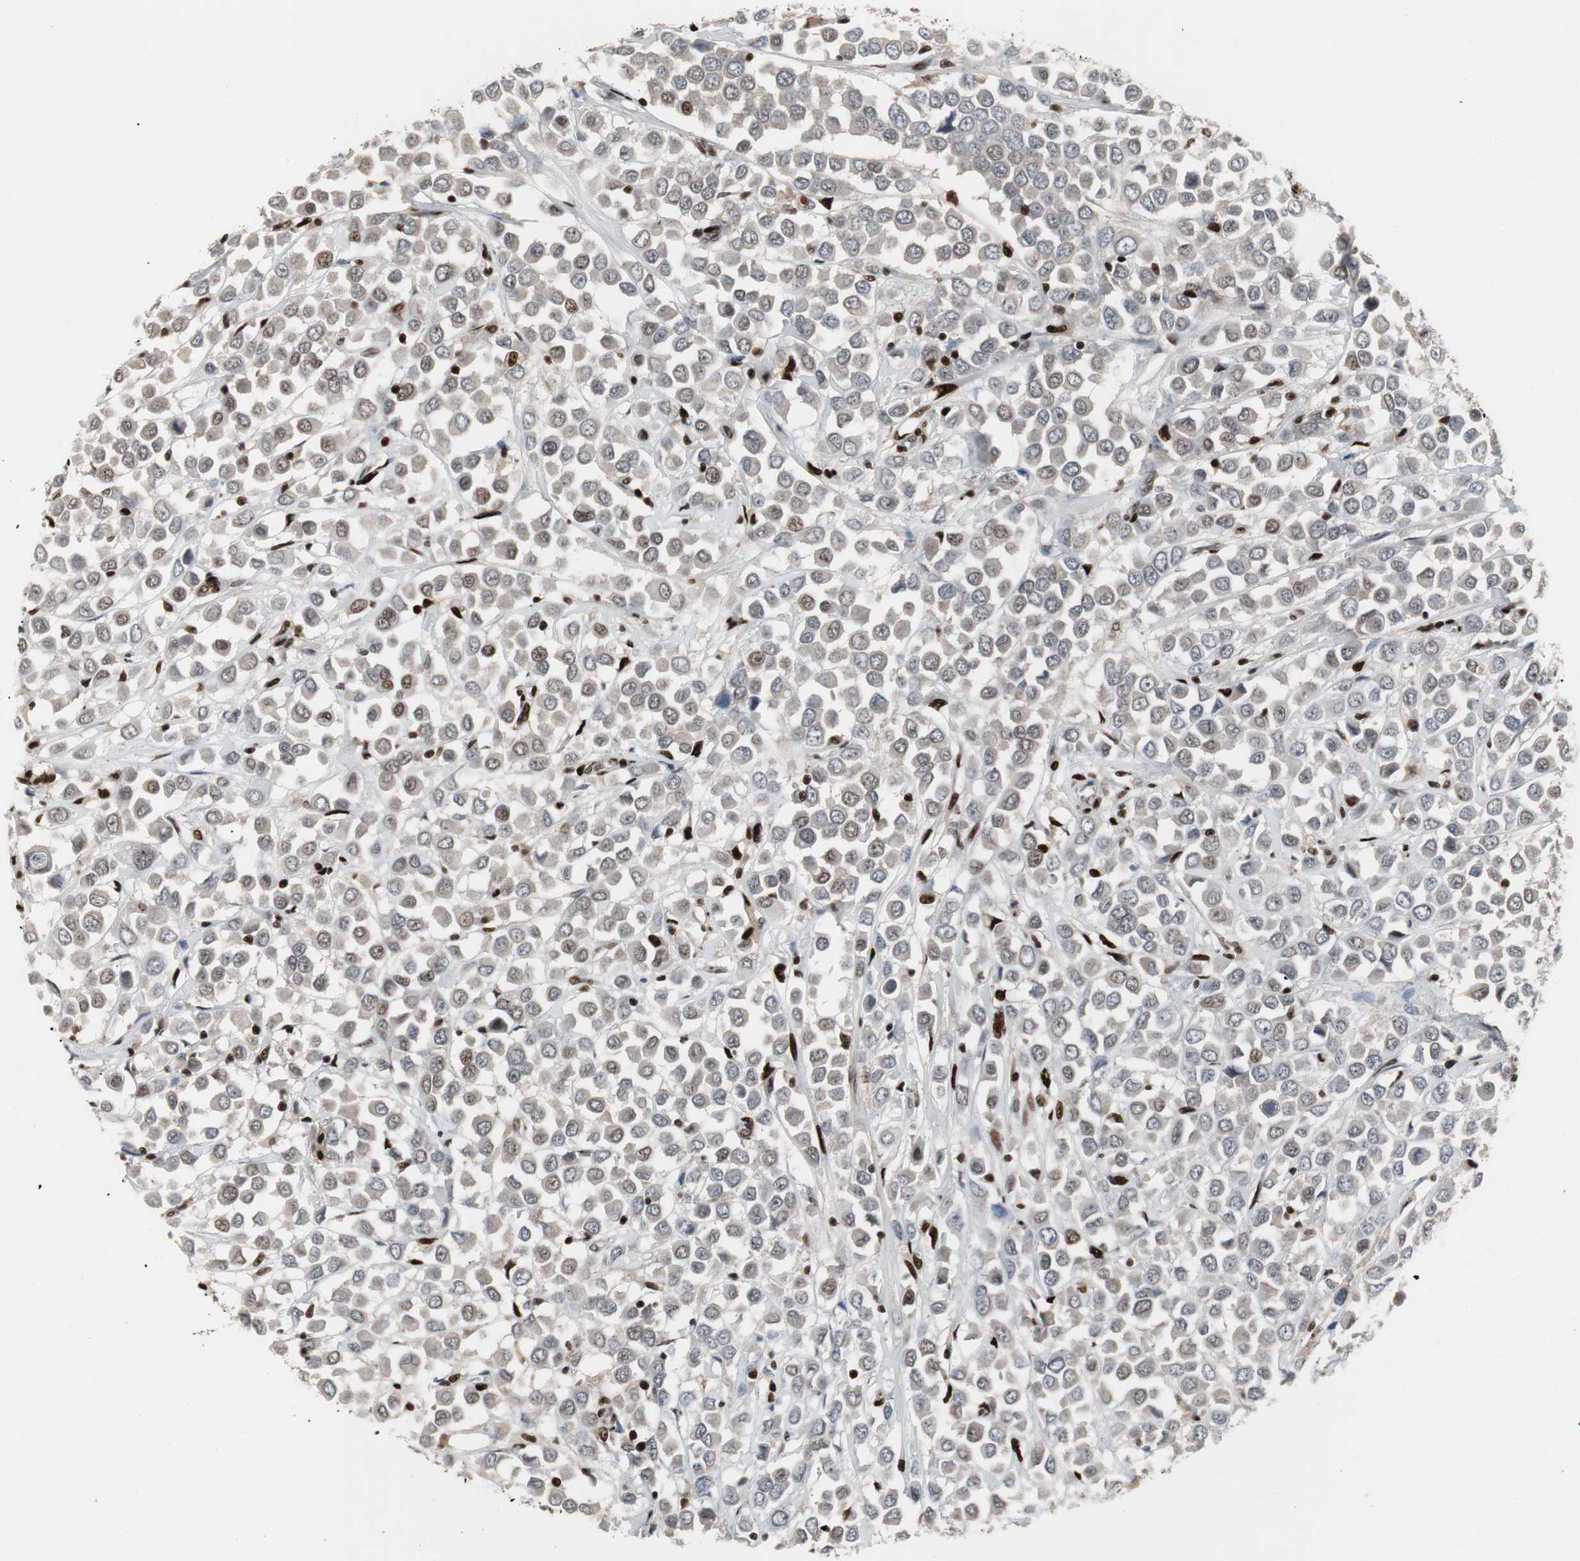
{"staining": {"intensity": "moderate", "quantity": "<25%", "location": "nuclear"}, "tissue": "breast cancer", "cell_type": "Tumor cells", "image_type": "cancer", "snomed": [{"axis": "morphology", "description": "Duct carcinoma"}, {"axis": "topography", "description": "Breast"}], "caption": "A micrograph of intraductal carcinoma (breast) stained for a protein exhibits moderate nuclear brown staining in tumor cells. The staining was performed using DAB to visualize the protein expression in brown, while the nuclei were stained in blue with hematoxylin (Magnification: 20x).", "gene": "GRK2", "patient": {"sex": "female", "age": 61}}